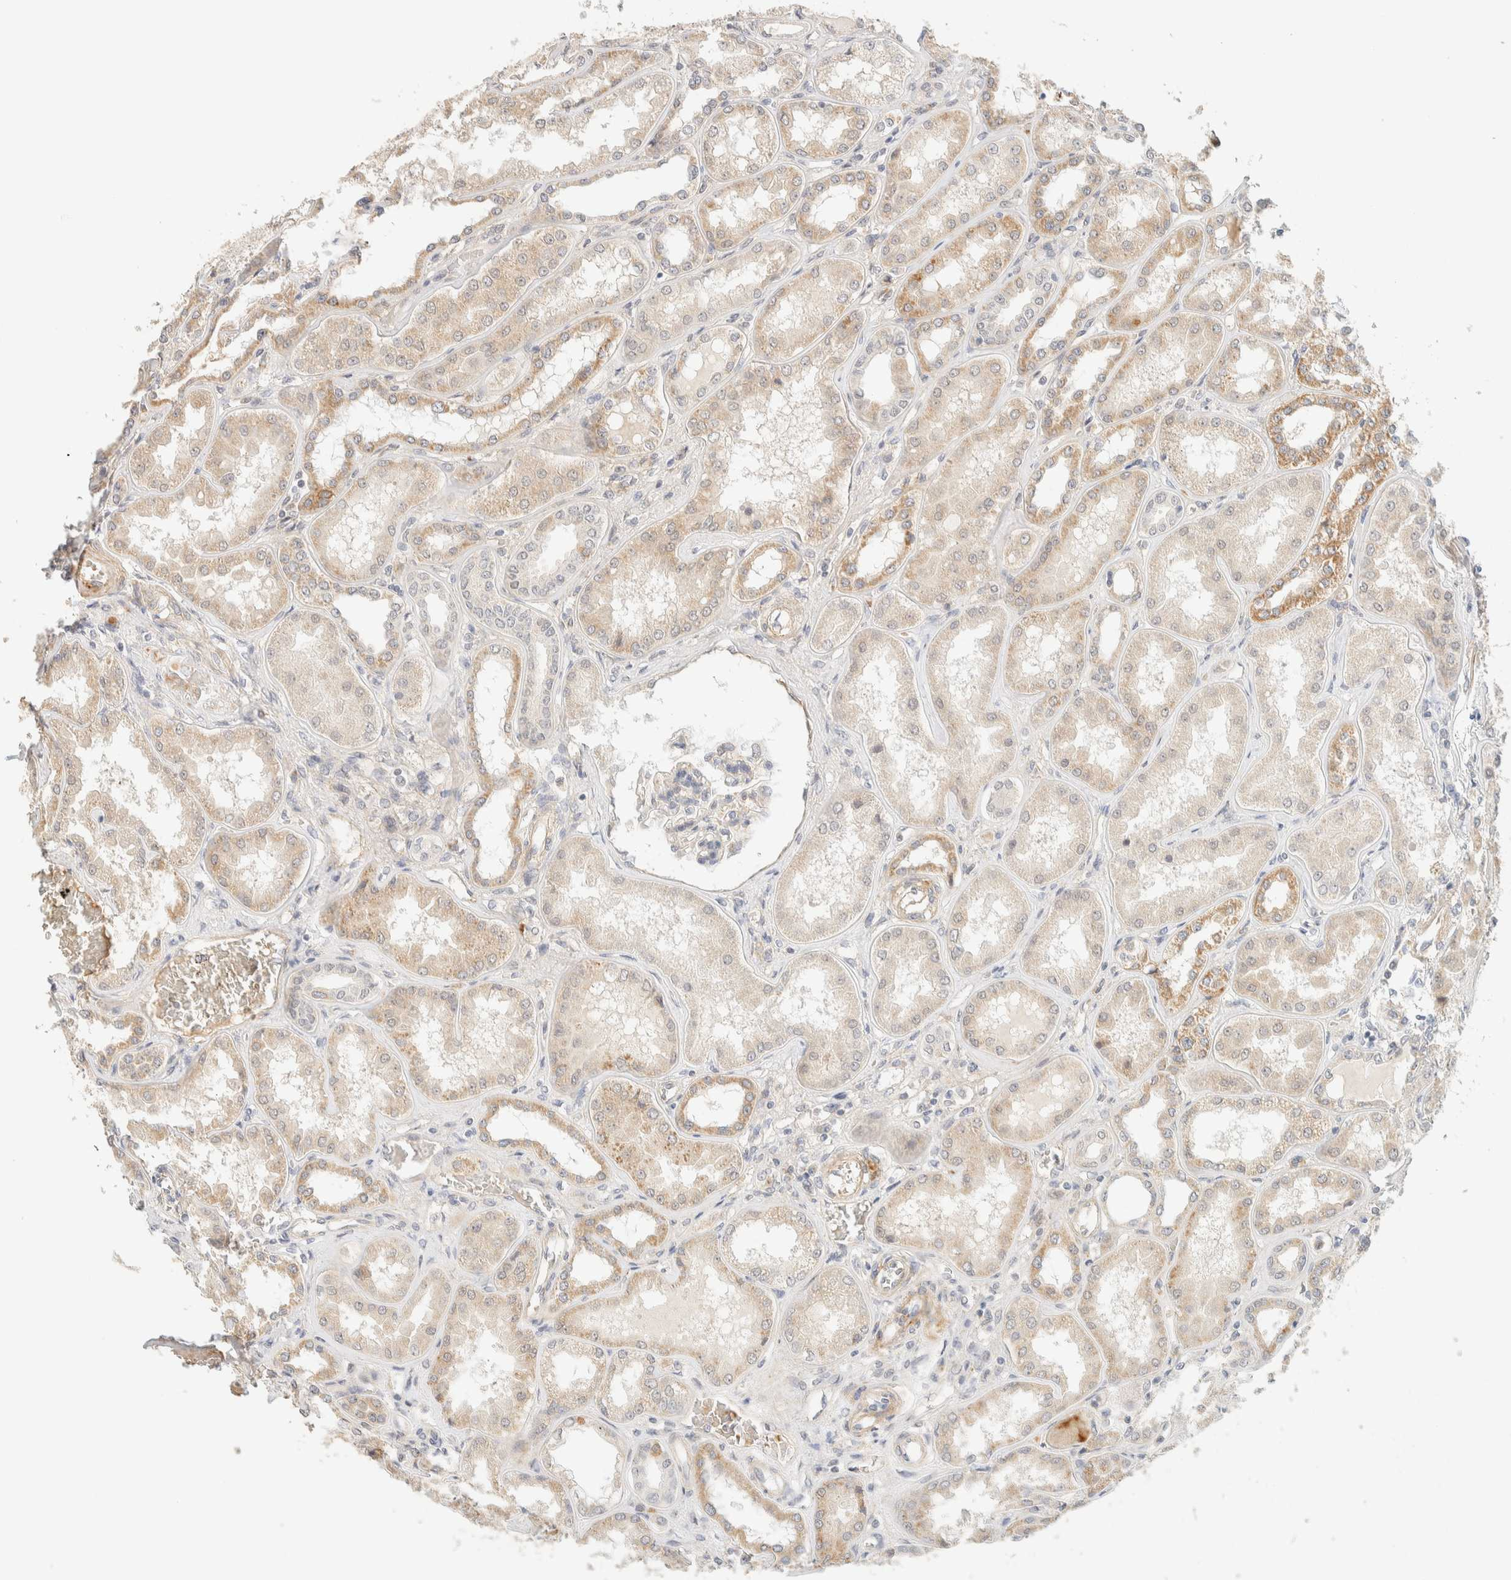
{"staining": {"intensity": "negative", "quantity": "none", "location": "none"}, "tissue": "kidney", "cell_type": "Cells in glomeruli", "image_type": "normal", "snomed": [{"axis": "morphology", "description": "Normal tissue, NOS"}, {"axis": "topography", "description": "Kidney"}], "caption": "Cells in glomeruli are negative for brown protein staining in benign kidney. (Stains: DAB (3,3'-diaminobenzidine) immunohistochemistry (IHC) with hematoxylin counter stain, Microscopy: brightfield microscopy at high magnification).", "gene": "TNK1", "patient": {"sex": "female", "age": 56}}